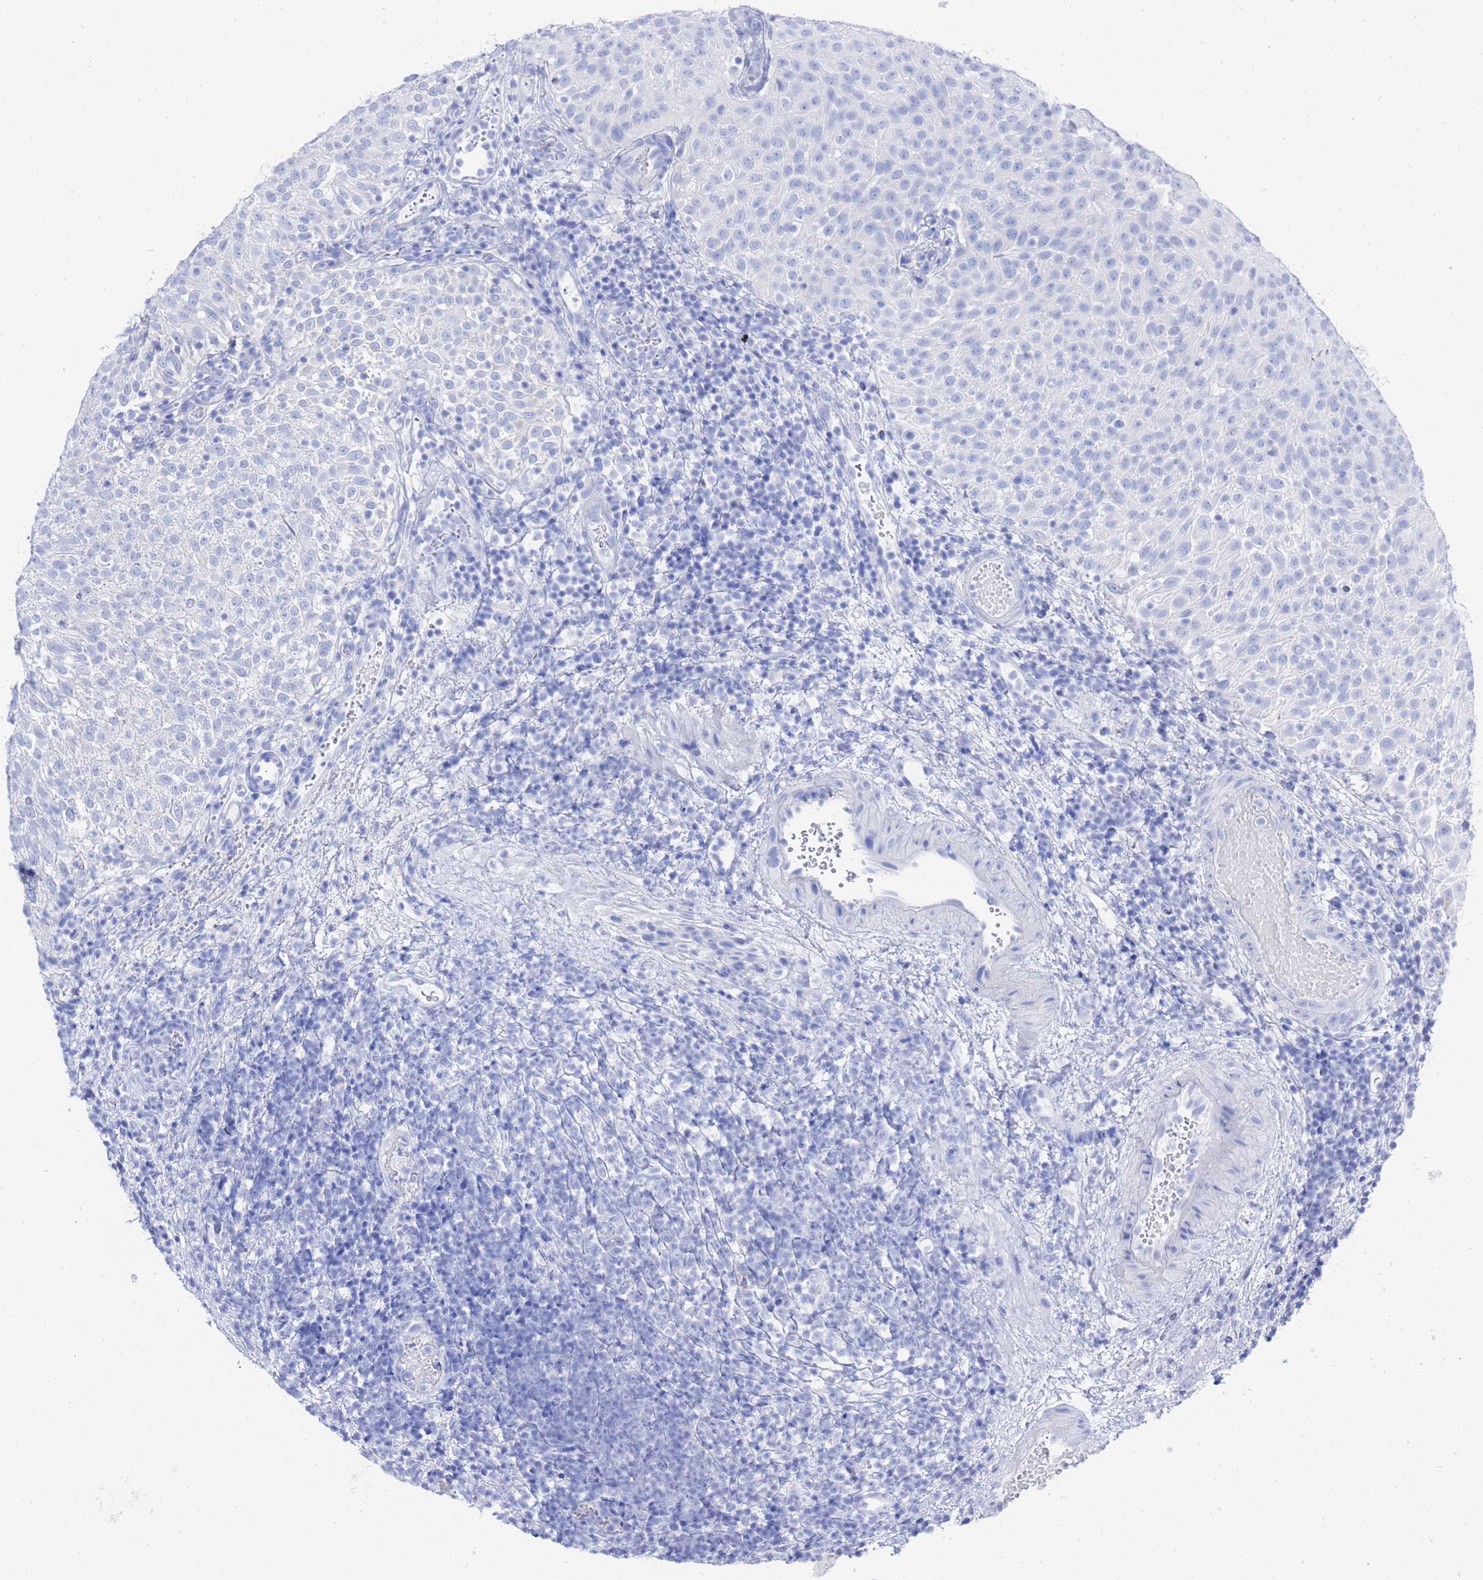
{"staining": {"intensity": "negative", "quantity": "none", "location": "none"}, "tissue": "urothelial cancer", "cell_type": "Tumor cells", "image_type": "cancer", "snomed": [{"axis": "morphology", "description": "Urothelial carcinoma, Low grade"}, {"axis": "topography", "description": "Urinary bladder"}], "caption": "IHC of urothelial cancer shows no staining in tumor cells.", "gene": "GGT1", "patient": {"sex": "male", "age": 78}}